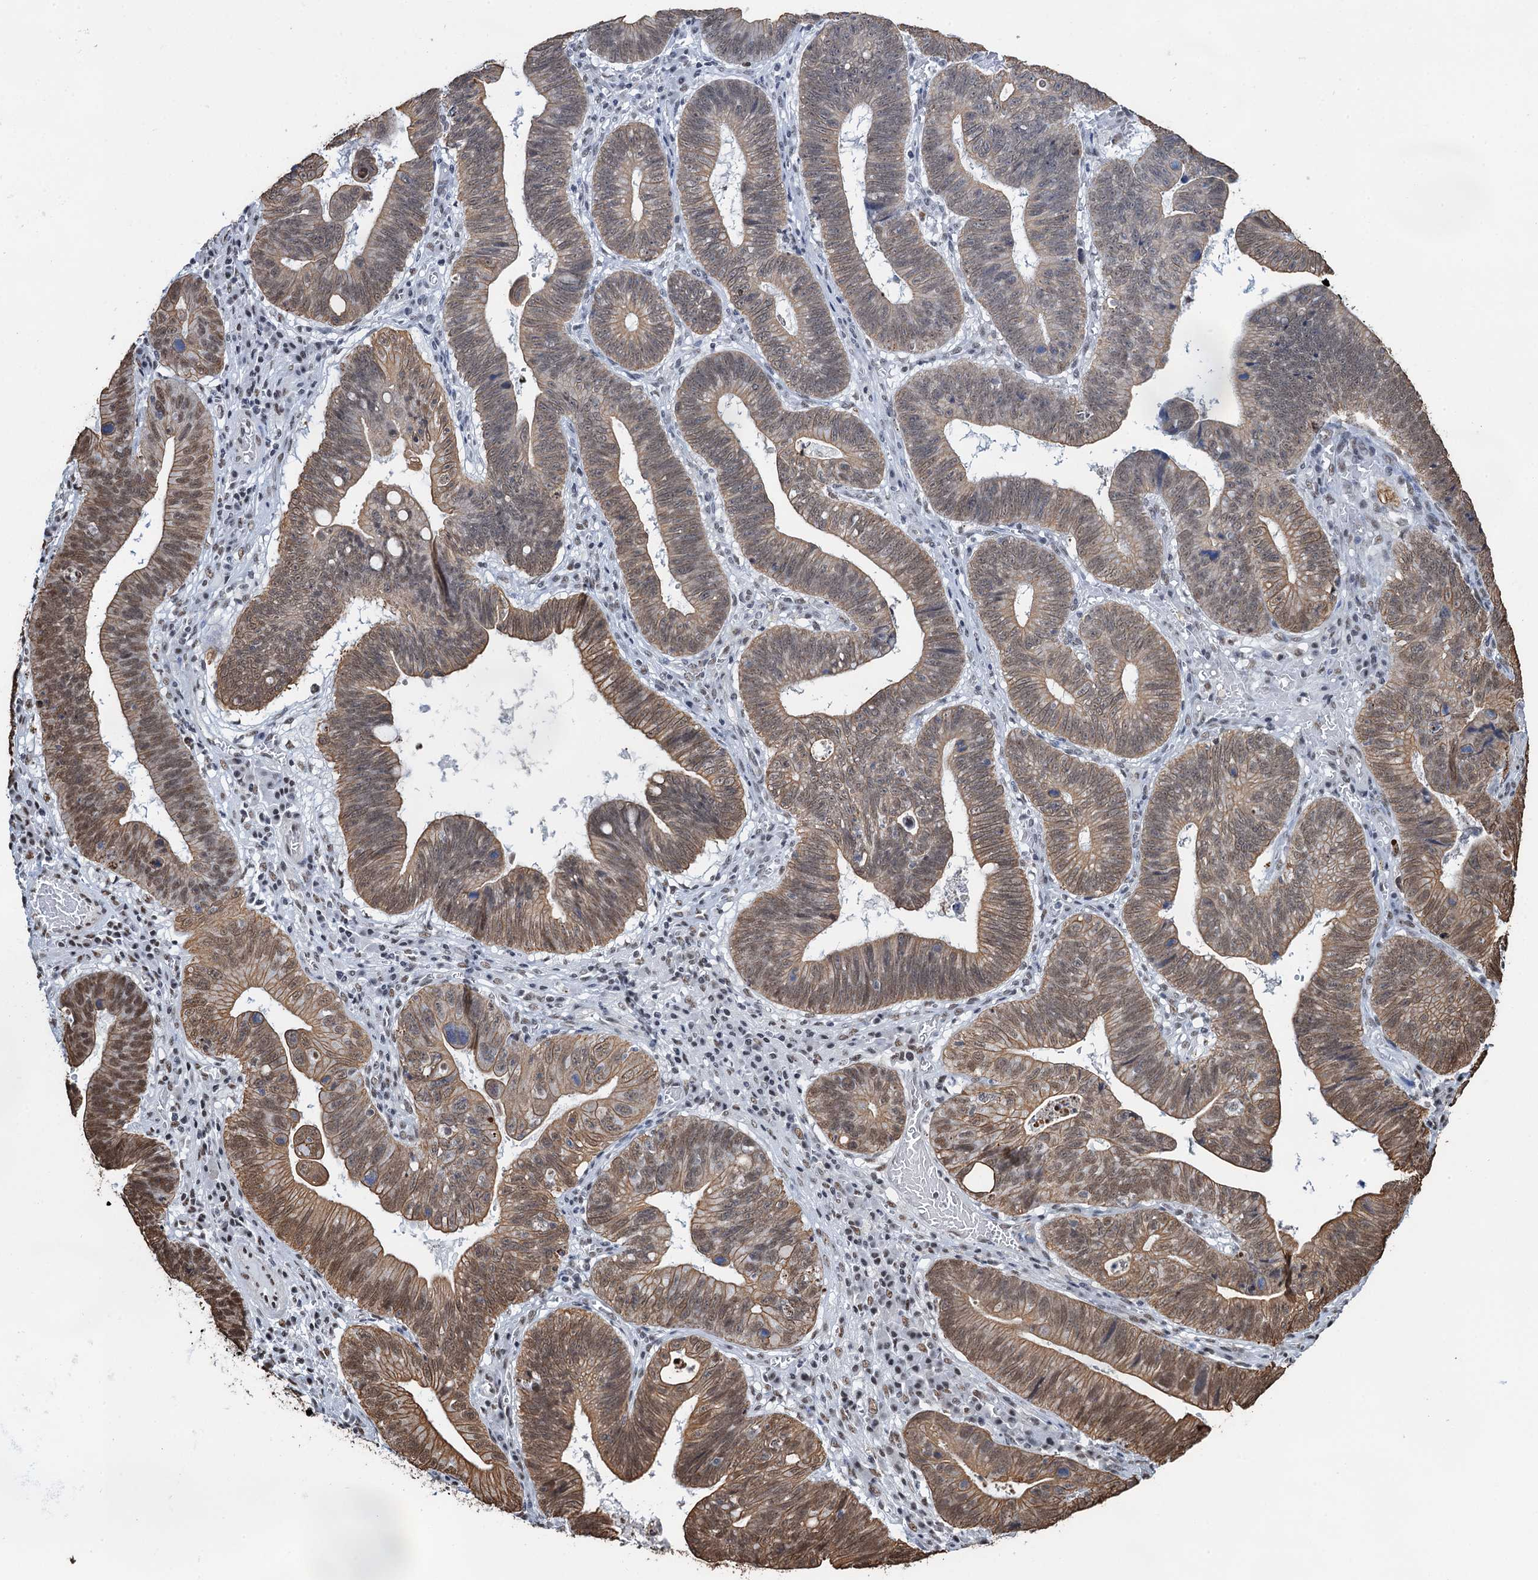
{"staining": {"intensity": "moderate", "quantity": ">75%", "location": "cytoplasmic/membranous,nuclear"}, "tissue": "stomach cancer", "cell_type": "Tumor cells", "image_type": "cancer", "snomed": [{"axis": "morphology", "description": "Adenocarcinoma, NOS"}, {"axis": "topography", "description": "Stomach"}], "caption": "Protein staining of stomach cancer tissue shows moderate cytoplasmic/membranous and nuclear positivity in approximately >75% of tumor cells.", "gene": "ZNF609", "patient": {"sex": "male", "age": 59}}